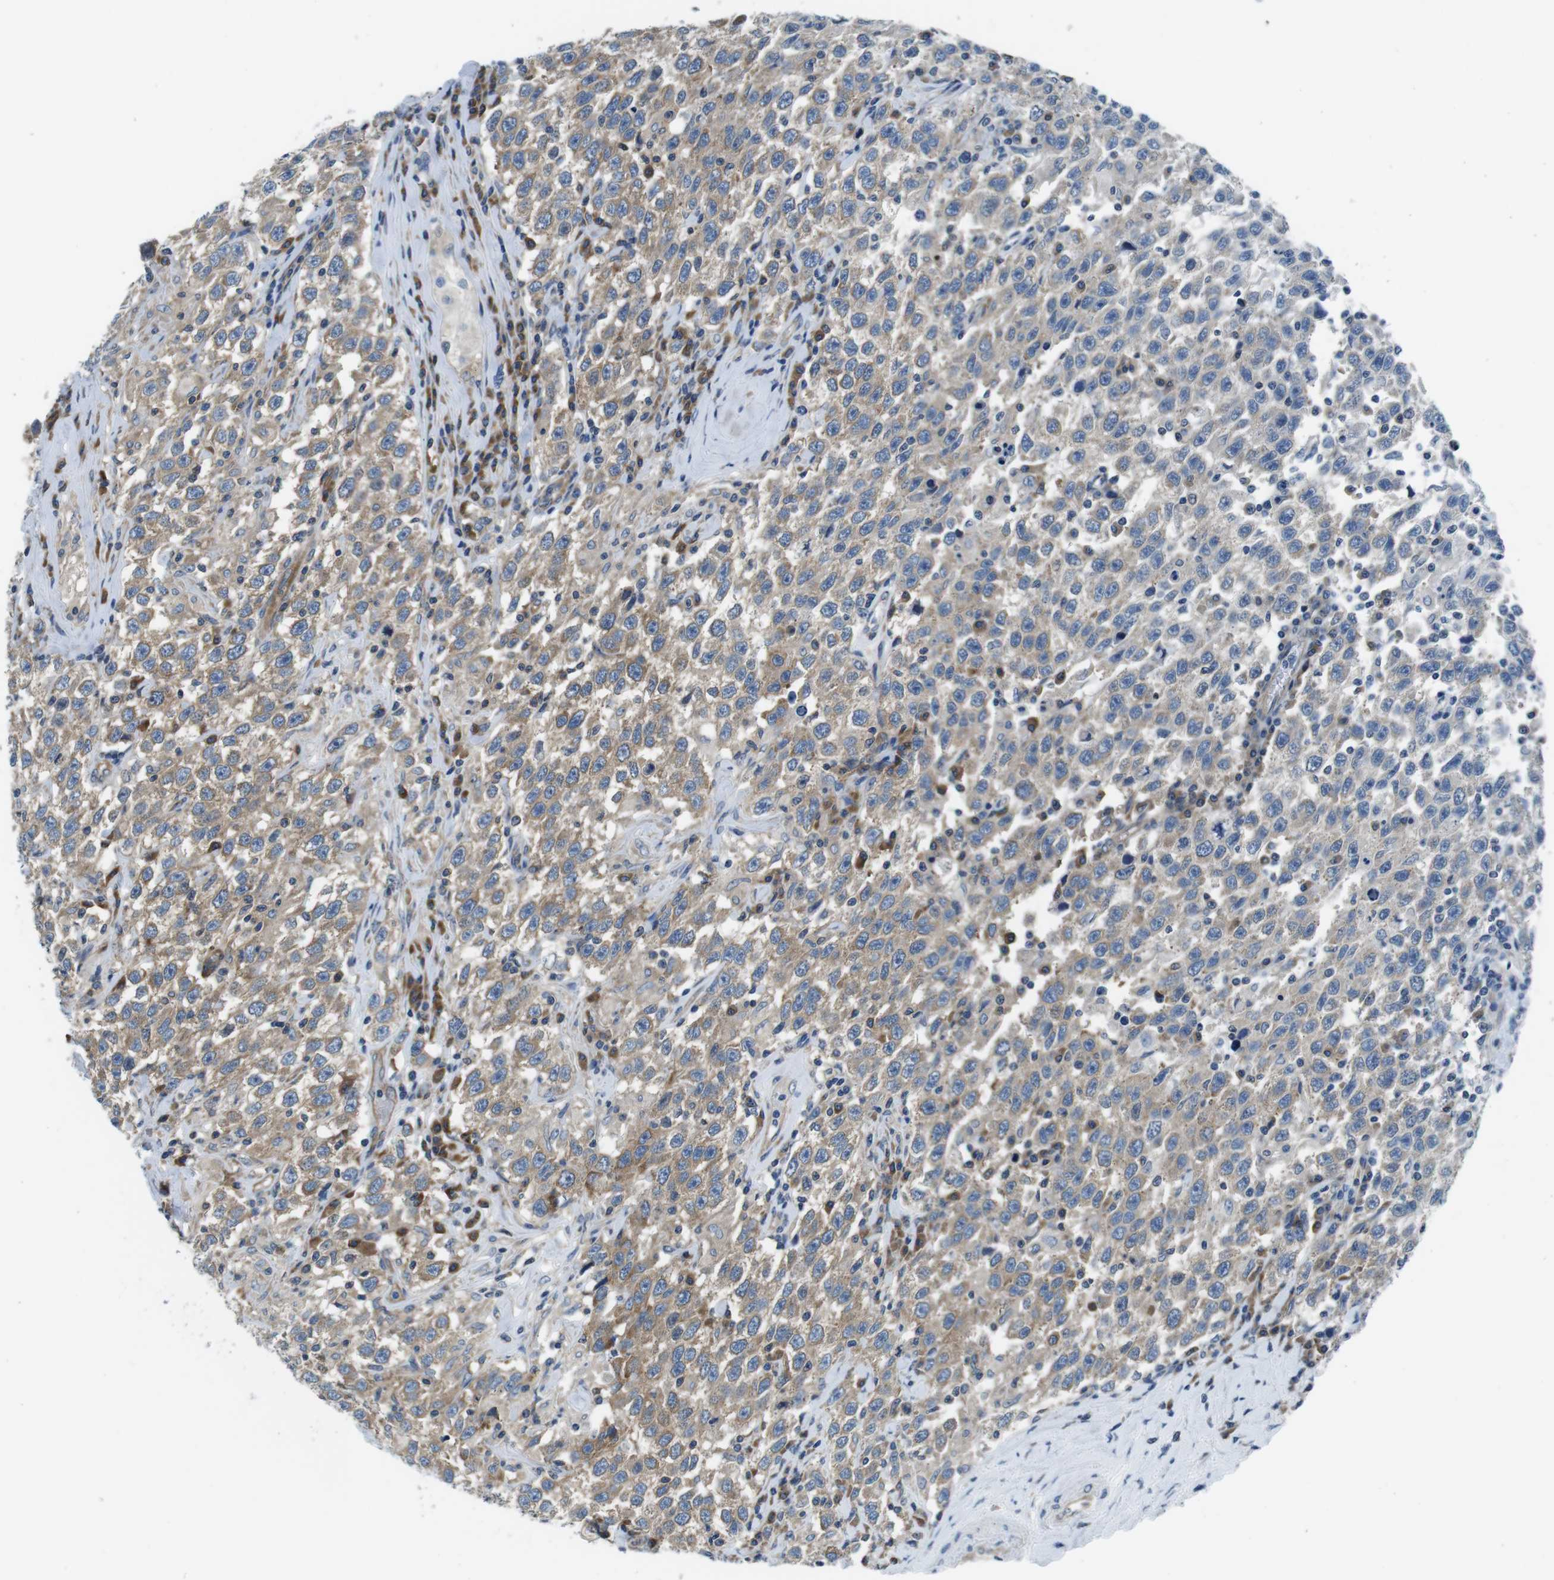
{"staining": {"intensity": "weak", "quantity": "25%-75%", "location": "cytoplasmic/membranous"}, "tissue": "testis cancer", "cell_type": "Tumor cells", "image_type": "cancer", "snomed": [{"axis": "morphology", "description": "Seminoma, NOS"}, {"axis": "topography", "description": "Testis"}], "caption": "Human testis cancer stained for a protein (brown) exhibits weak cytoplasmic/membranous positive positivity in about 25%-75% of tumor cells.", "gene": "EIF2B5", "patient": {"sex": "male", "age": 41}}